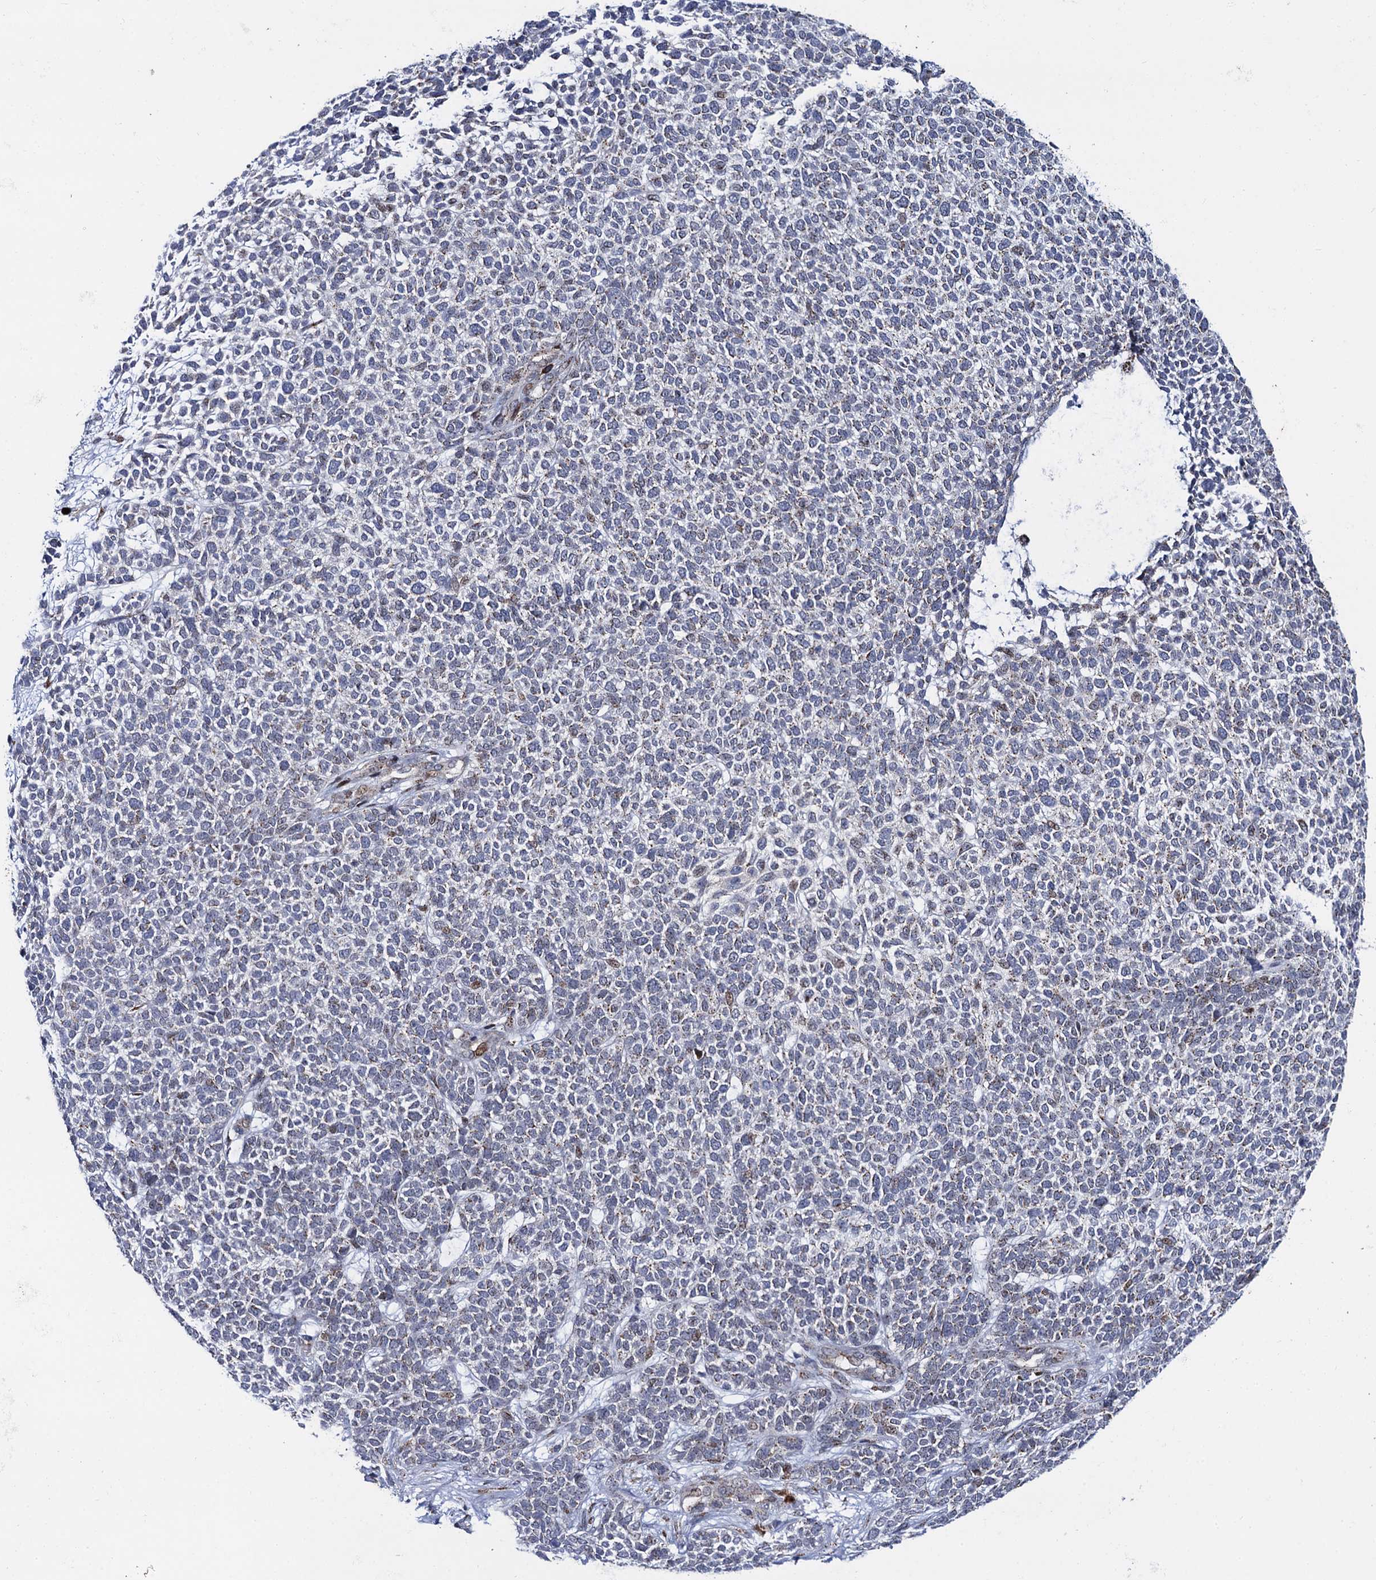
{"staining": {"intensity": "weak", "quantity": "<25%", "location": "cytoplasmic/membranous"}, "tissue": "skin cancer", "cell_type": "Tumor cells", "image_type": "cancer", "snomed": [{"axis": "morphology", "description": "Basal cell carcinoma"}, {"axis": "topography", "description": "Skin"}], "caption": "High magnification brightfield microscopy of skin cancer stained with DAB (brown) and counterstained with hematoxylin (blue): tumor cells show no significant expression.", "gene": "THAP2", "patient": {"sex": "female", "age": 84}}